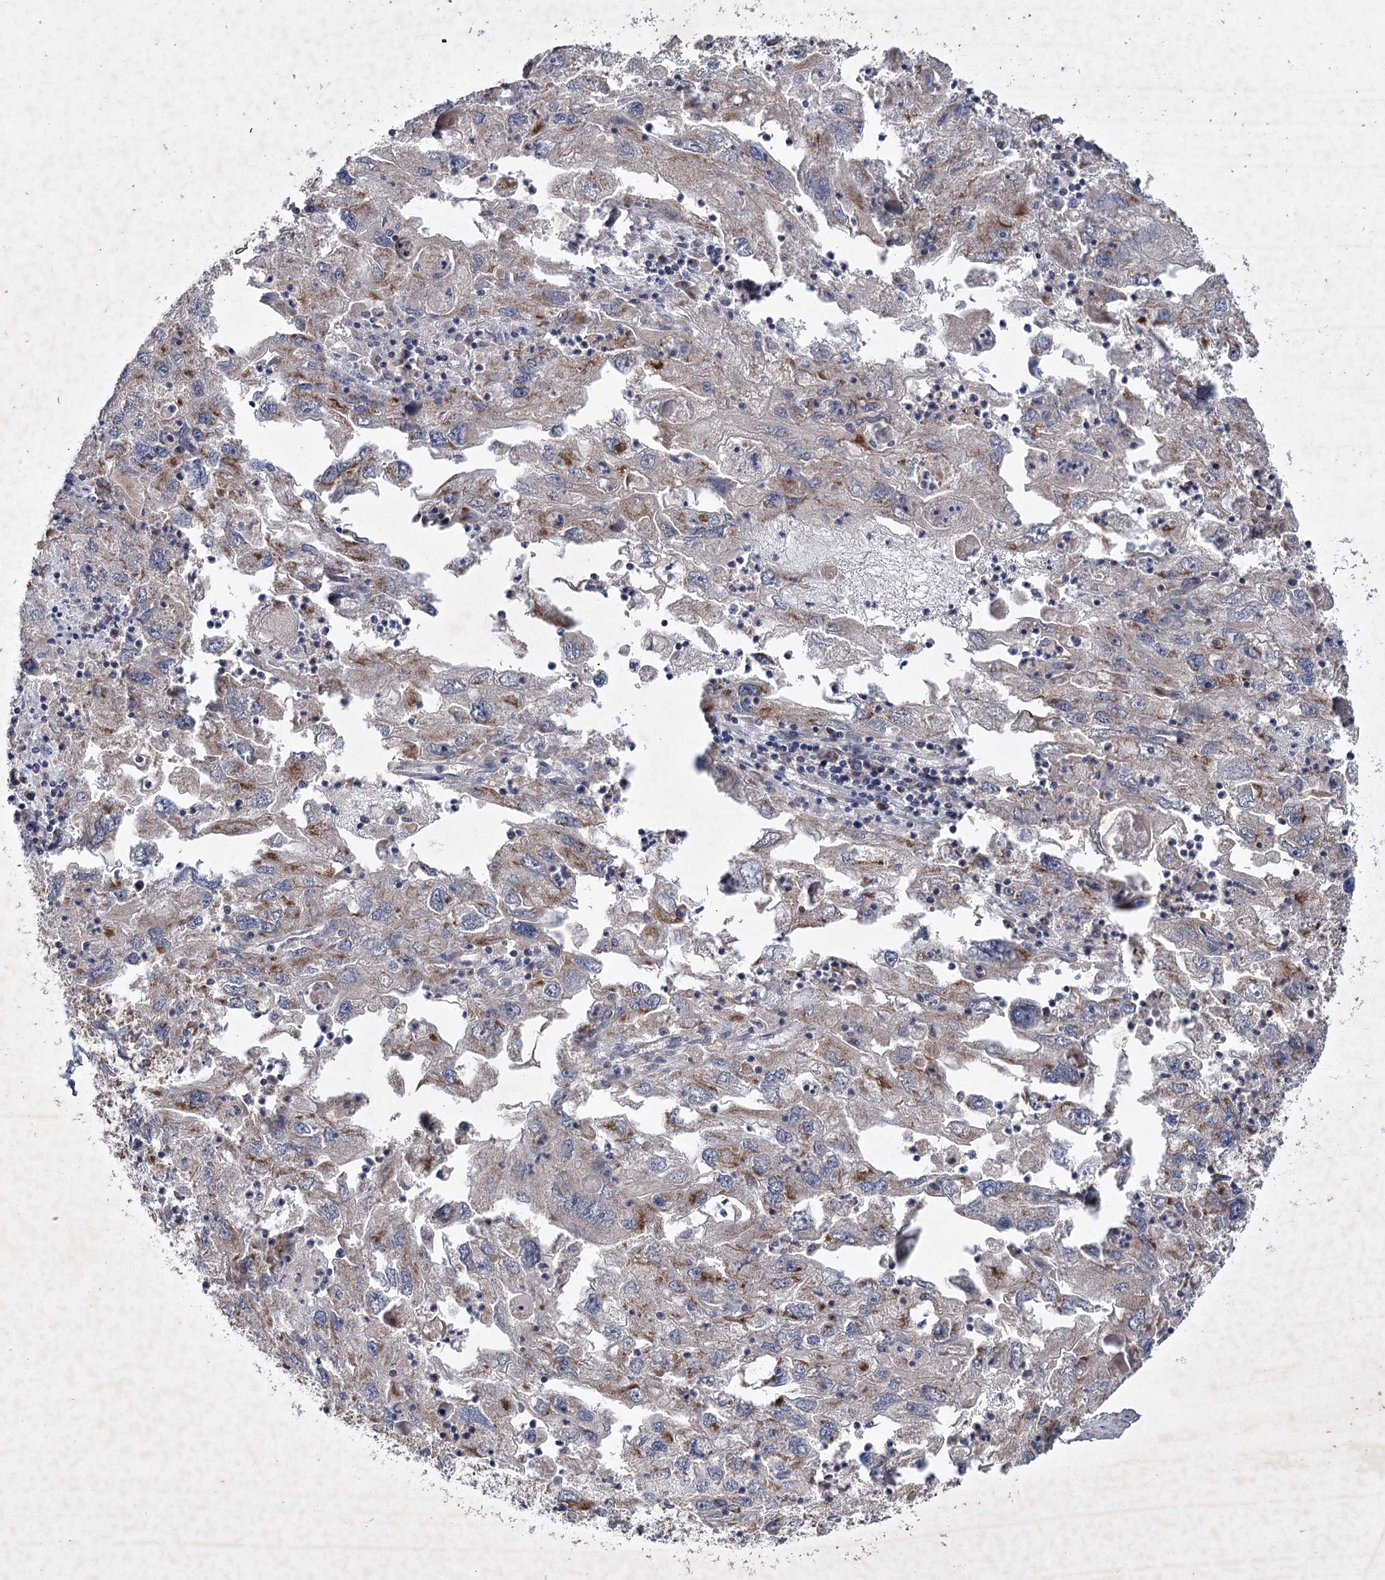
{"staining": {"intensity": "moderate", "quantity": "<25%", "location": "cytoplasmic/membranous"}, "tissue": "endometrial cancer", "cell_type": "Tumor cells", "image_type": "cancer", "snomed": [{"axis": "morphology", "description": "Adenocarcinoma, NOS"}, {"axis": "topography", "description": "Endometrium"}], "caption": "Protein staining by immunohistochemistry (IHC) demonstrates moderate cytoplasmic/membranous positivity in approximately <25% of tumor cells in endometrial cancer (adenocarcinoma).", "gene": "MRPL44", "patient": {"sex": "female", "age": 49}}